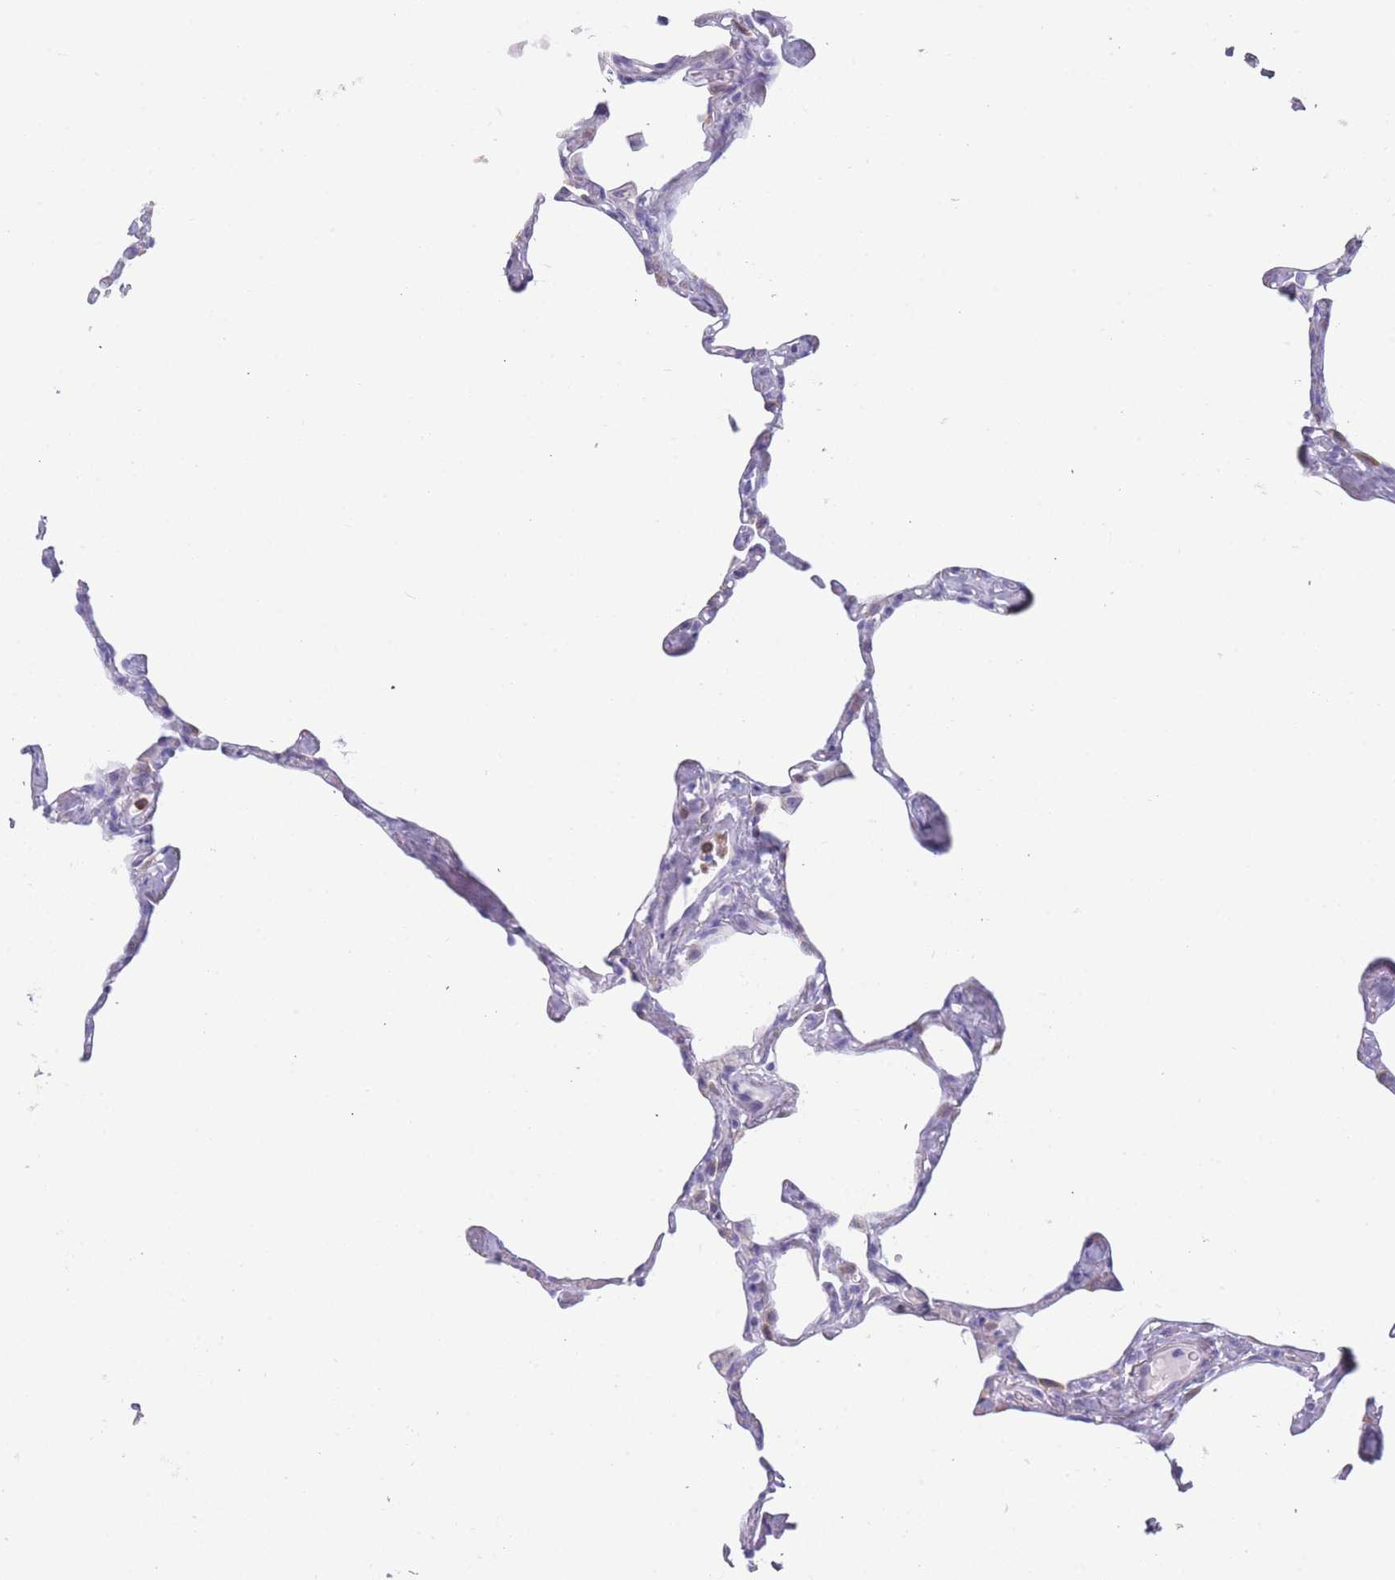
{"staining": {"intensity": "moderate", "quantity": "<25%", "location": "cytoplasmic/membranous"}, "tissue": "lung", "cell_type": "Alveolar cells", "image_type": "normal", "snomed": [{"axis": "morphology", "description": "Normal tissue, NOS"}, {"axis": "topography", "description": "Lung"}], "caption": "Immunohistochemistry (IHC) (DAB) staining of normal lung displays moderate cytoplasmic/membranous protein positivity in approximately <25% of alveolar cells.", "gene": "ZNF627", "patient": {"sex": "male", "age": 65}}